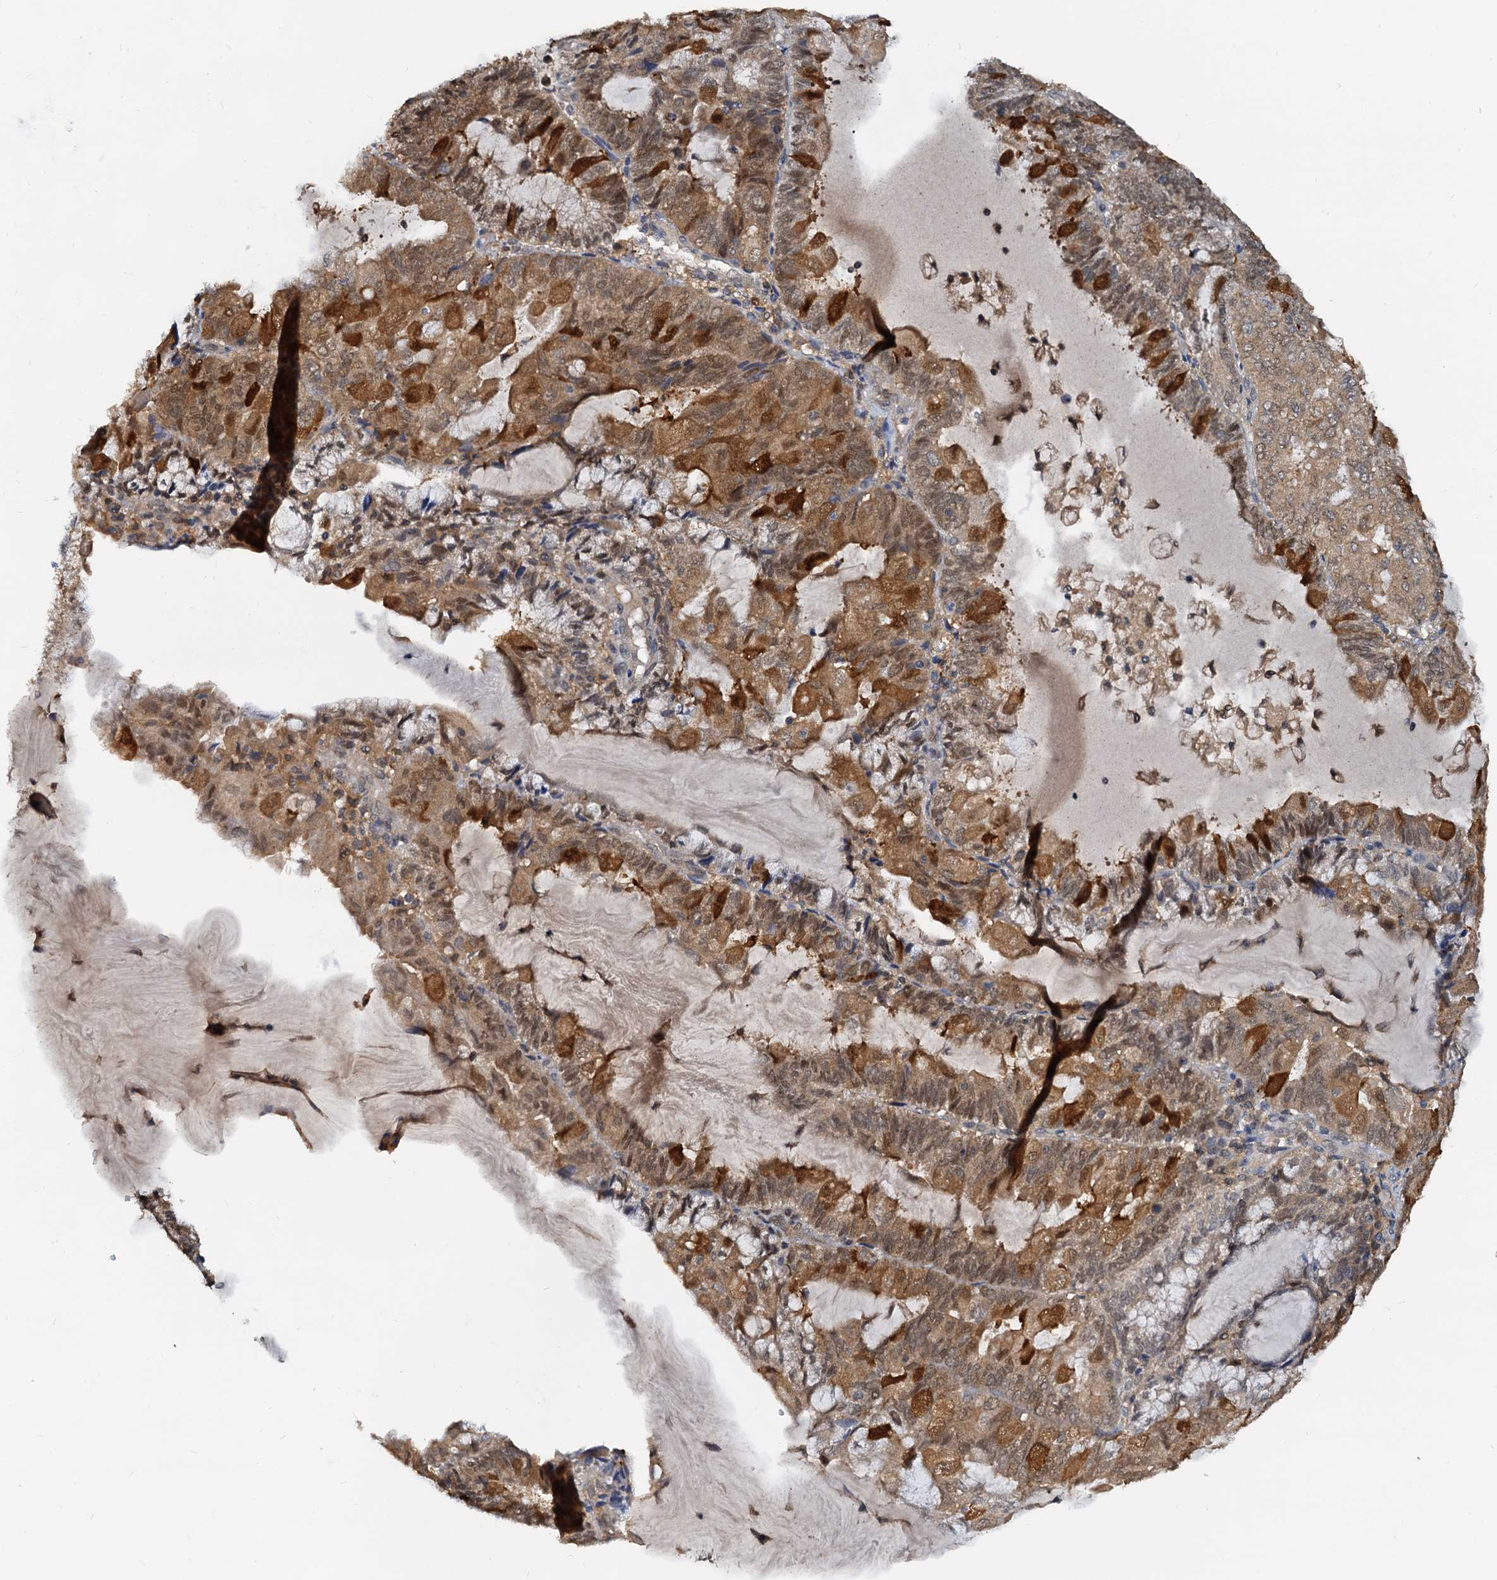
{"staining": {"intensity": "moderate", "quantity": ">75%", "location": "cytoplasmic/membranous,nuclear"}, "tissue": "endometrial cancer", "cell_type": "Tumor cells", "image_type": "cancer", "snomed": [{"axis": "morphology", "description": "Adenocarcinoma, NOS"}, {"axis": "topography", "description": "Endometrium"}], "caption": "A medium amount of moderate cytoplasmic/membranous and nuclear positivity is appreciated in about >75% of tumor cells in adenocarcinoma (endometrial) tissue. The staining is performed using DAB brown chromogen to label protein expression. The nuclei are counter-stained blue using hematoxylin.", "gene": "PTGES3", "patient": {"sex": "female", "age": 81}}